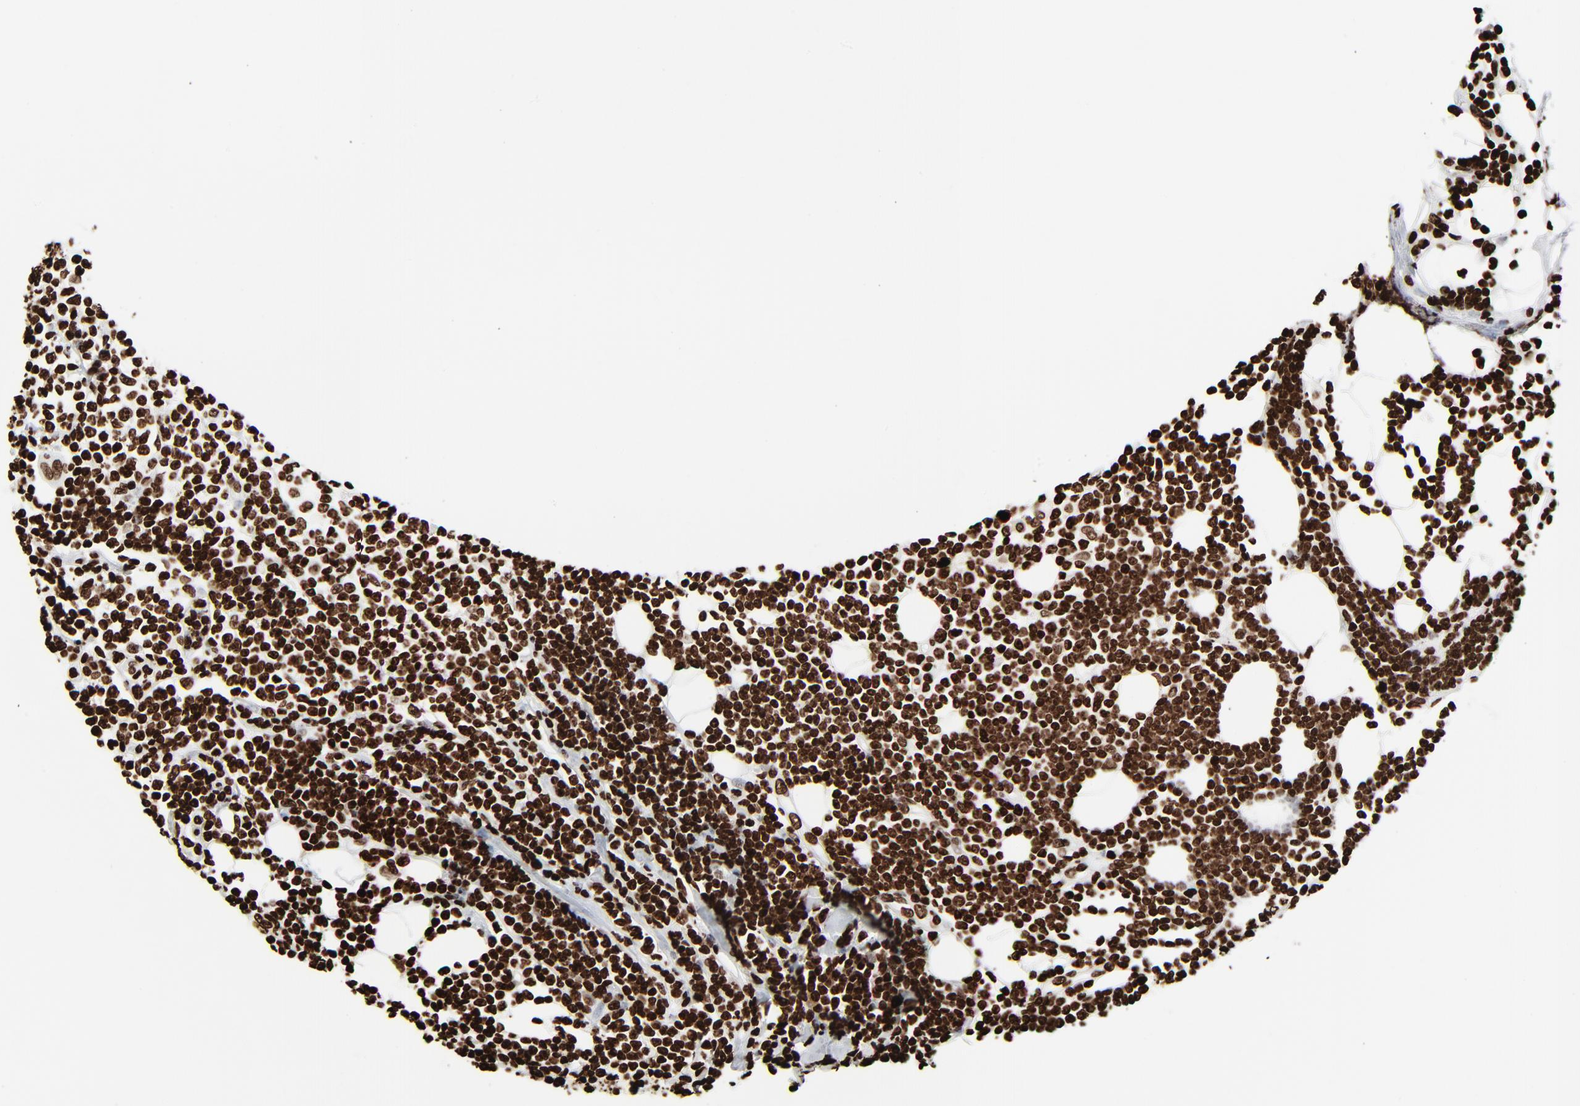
{"staining": {"intensity": "strong", "quantity": ">75%", "location": "nuclear"}, "tissue": "lymphoma", "cell_type": "Tumor cells", "image_type": "cancer", "snomed": [{"axis": "morphology", "description": "Malignant lymphoma, non-Hodgkin's type, Low grade"}, {"axis": "topography", "description": "Soft tissue"}], "caption": "IHC micrograph of neoplastic tissue: human lymphoma stained using IHC shows high levels of strong protein expression localized specifically in the nuclear of tumor cells, appearing as a nuclear brown color.", "gene": "H3-4", "patient": {"sex": "male", "age": 92}}